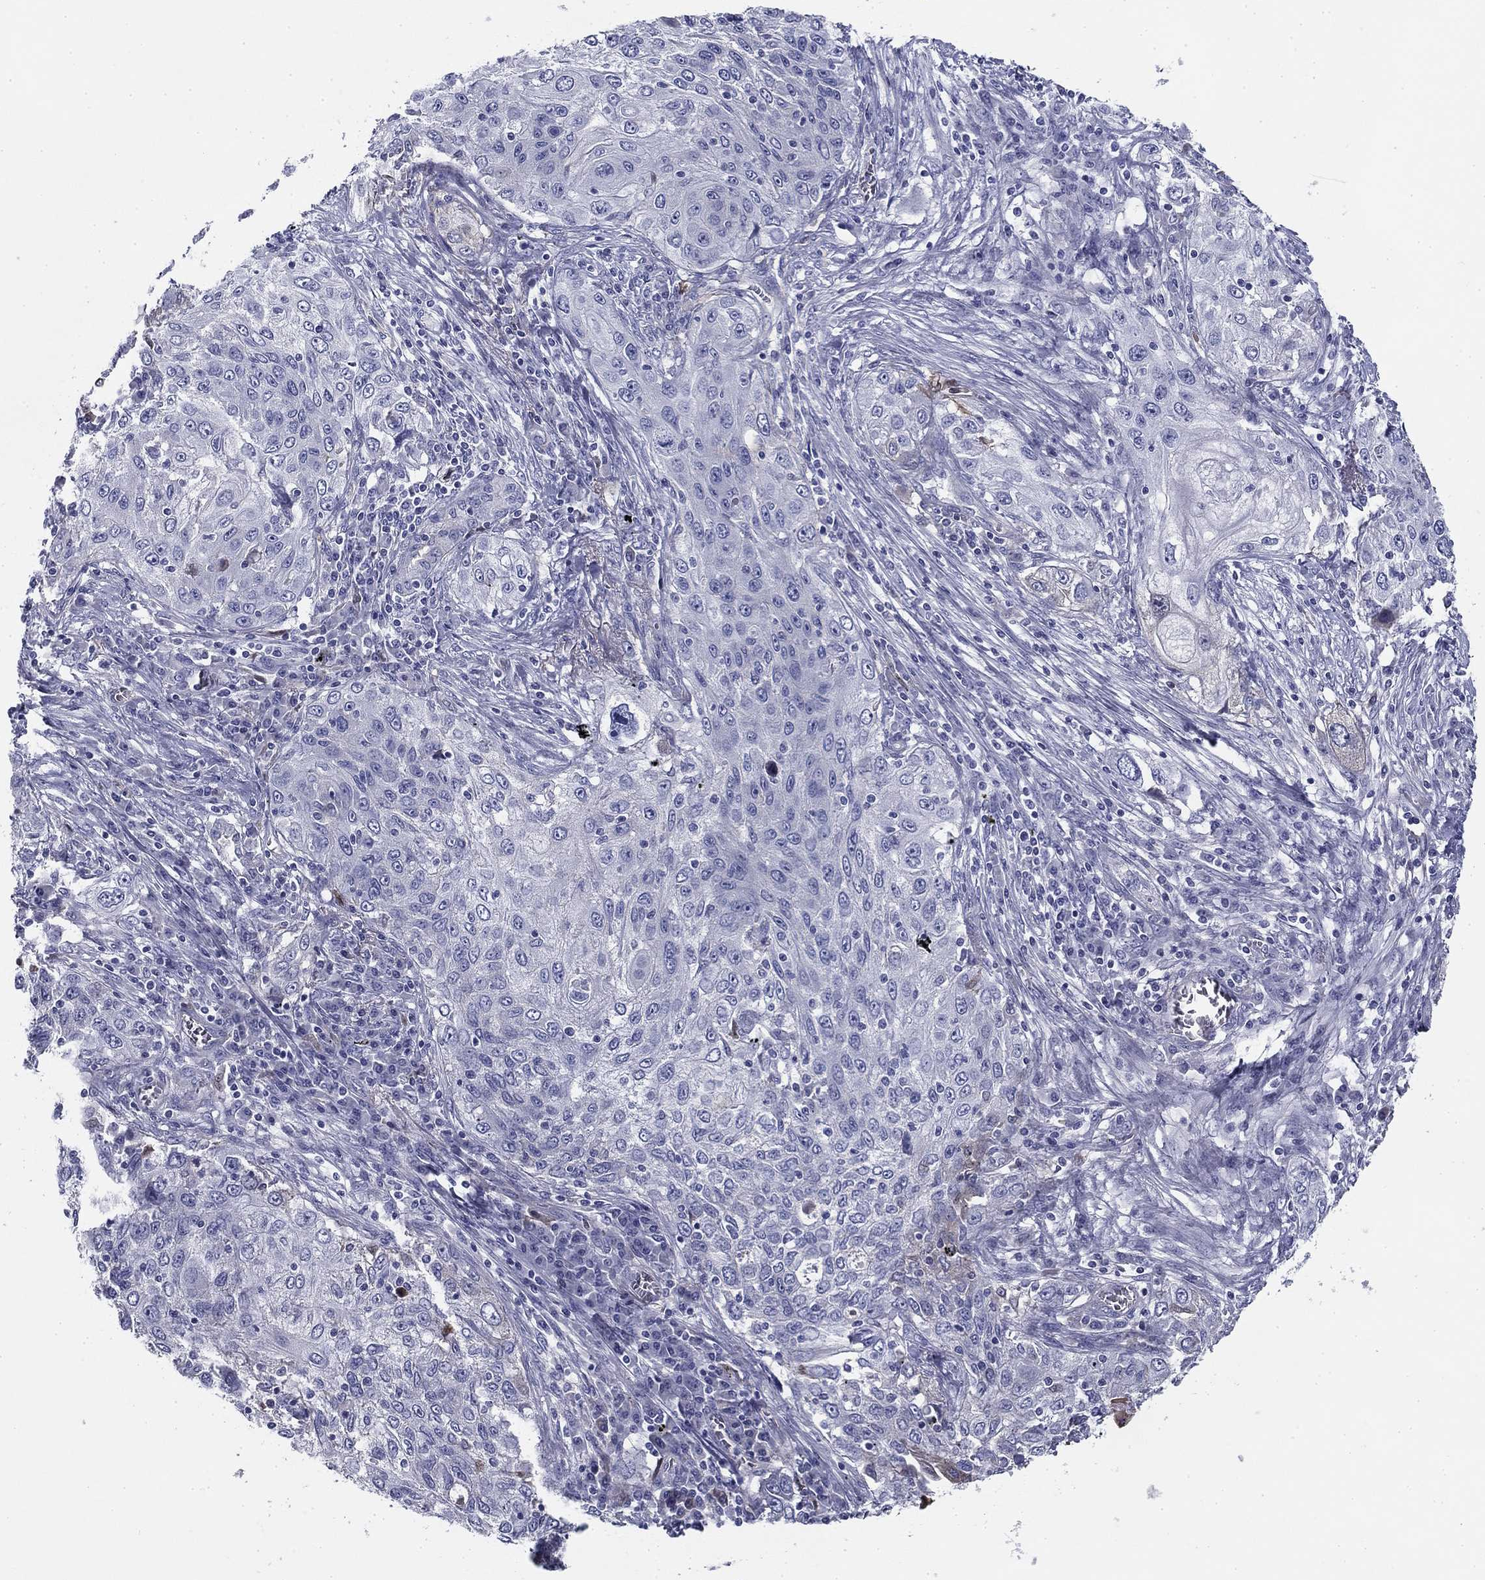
{"staining": {"intensity": "negative", "quantity": "none", "location": "none"}, "tissue": "lung cancer", "cell_type": "Tumor cells", "image_type": "cancer", "snomed": [{"axis": "morphology", "description": "Squamous cell carcinoma, NOS"}, {"axis": "topography", "description": "Lung"}], "caption": "Immunohistochemistry photomicrograph of neoplastic tissue: lung cancer stained with DAB shows no significant protein staining in tumor cells.", "gene": "CPLX4", "patient": {"sex": "female", "age": 69}}